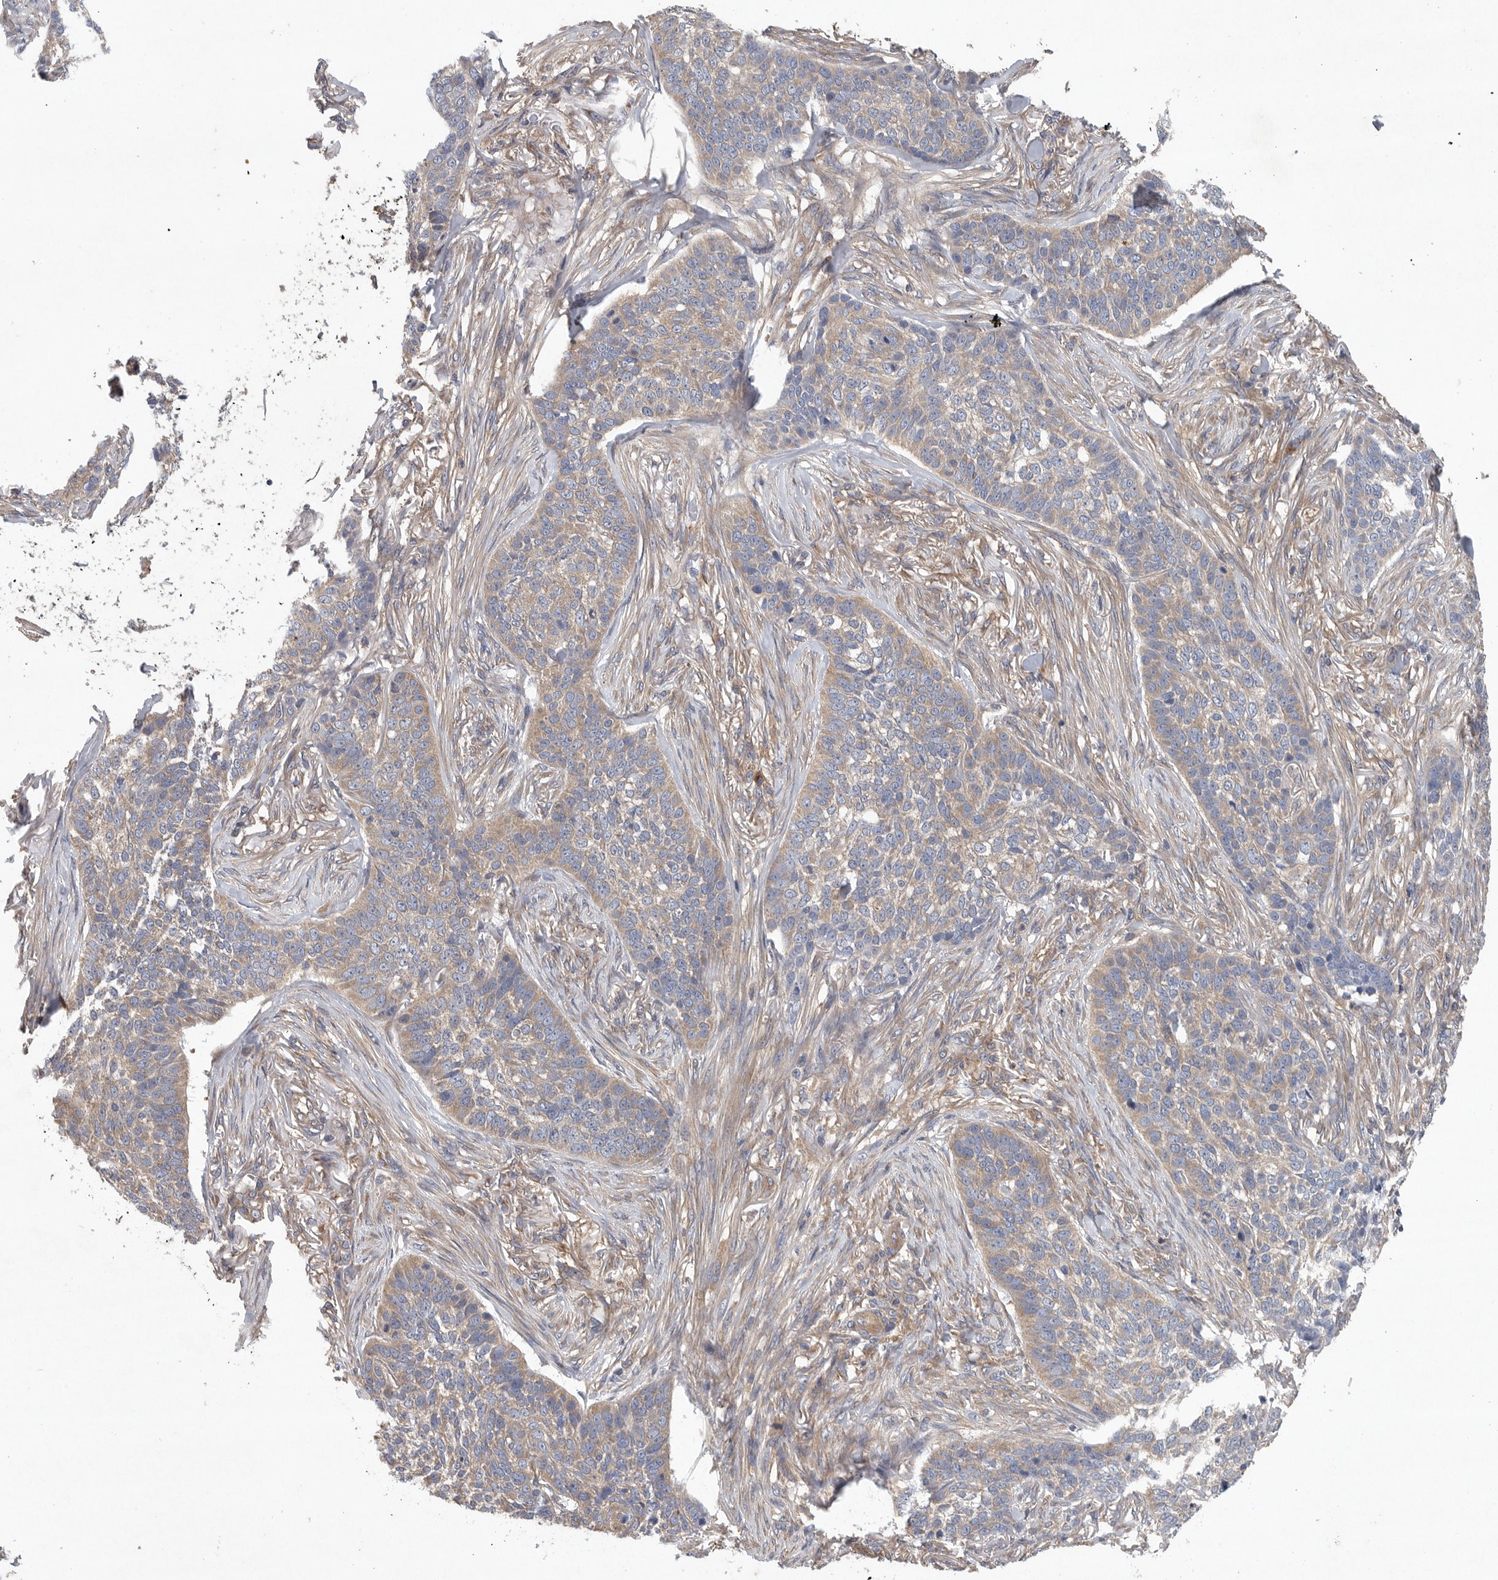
{"staining": {"intensity": "weak", "quantity": "25%-75%", "location": "cytoplasmic/membranous"}, "tissue": "skin cancer", "cell_type": "Tumor cells", "image_type": "cancer", "snomed": [{"axis": "morphology", "description": "Basal cell carcinoma"}, {"axis": "topography", "description": "Skin"}], "caption": "Immunohistochemistry of skin cancer exhibits low levels of weak cytoplasmic/membranous positivity in about 25%-75% of tumor cells.", "gene": "OXR1", "patient": {"sex": "male", "age": 85}}